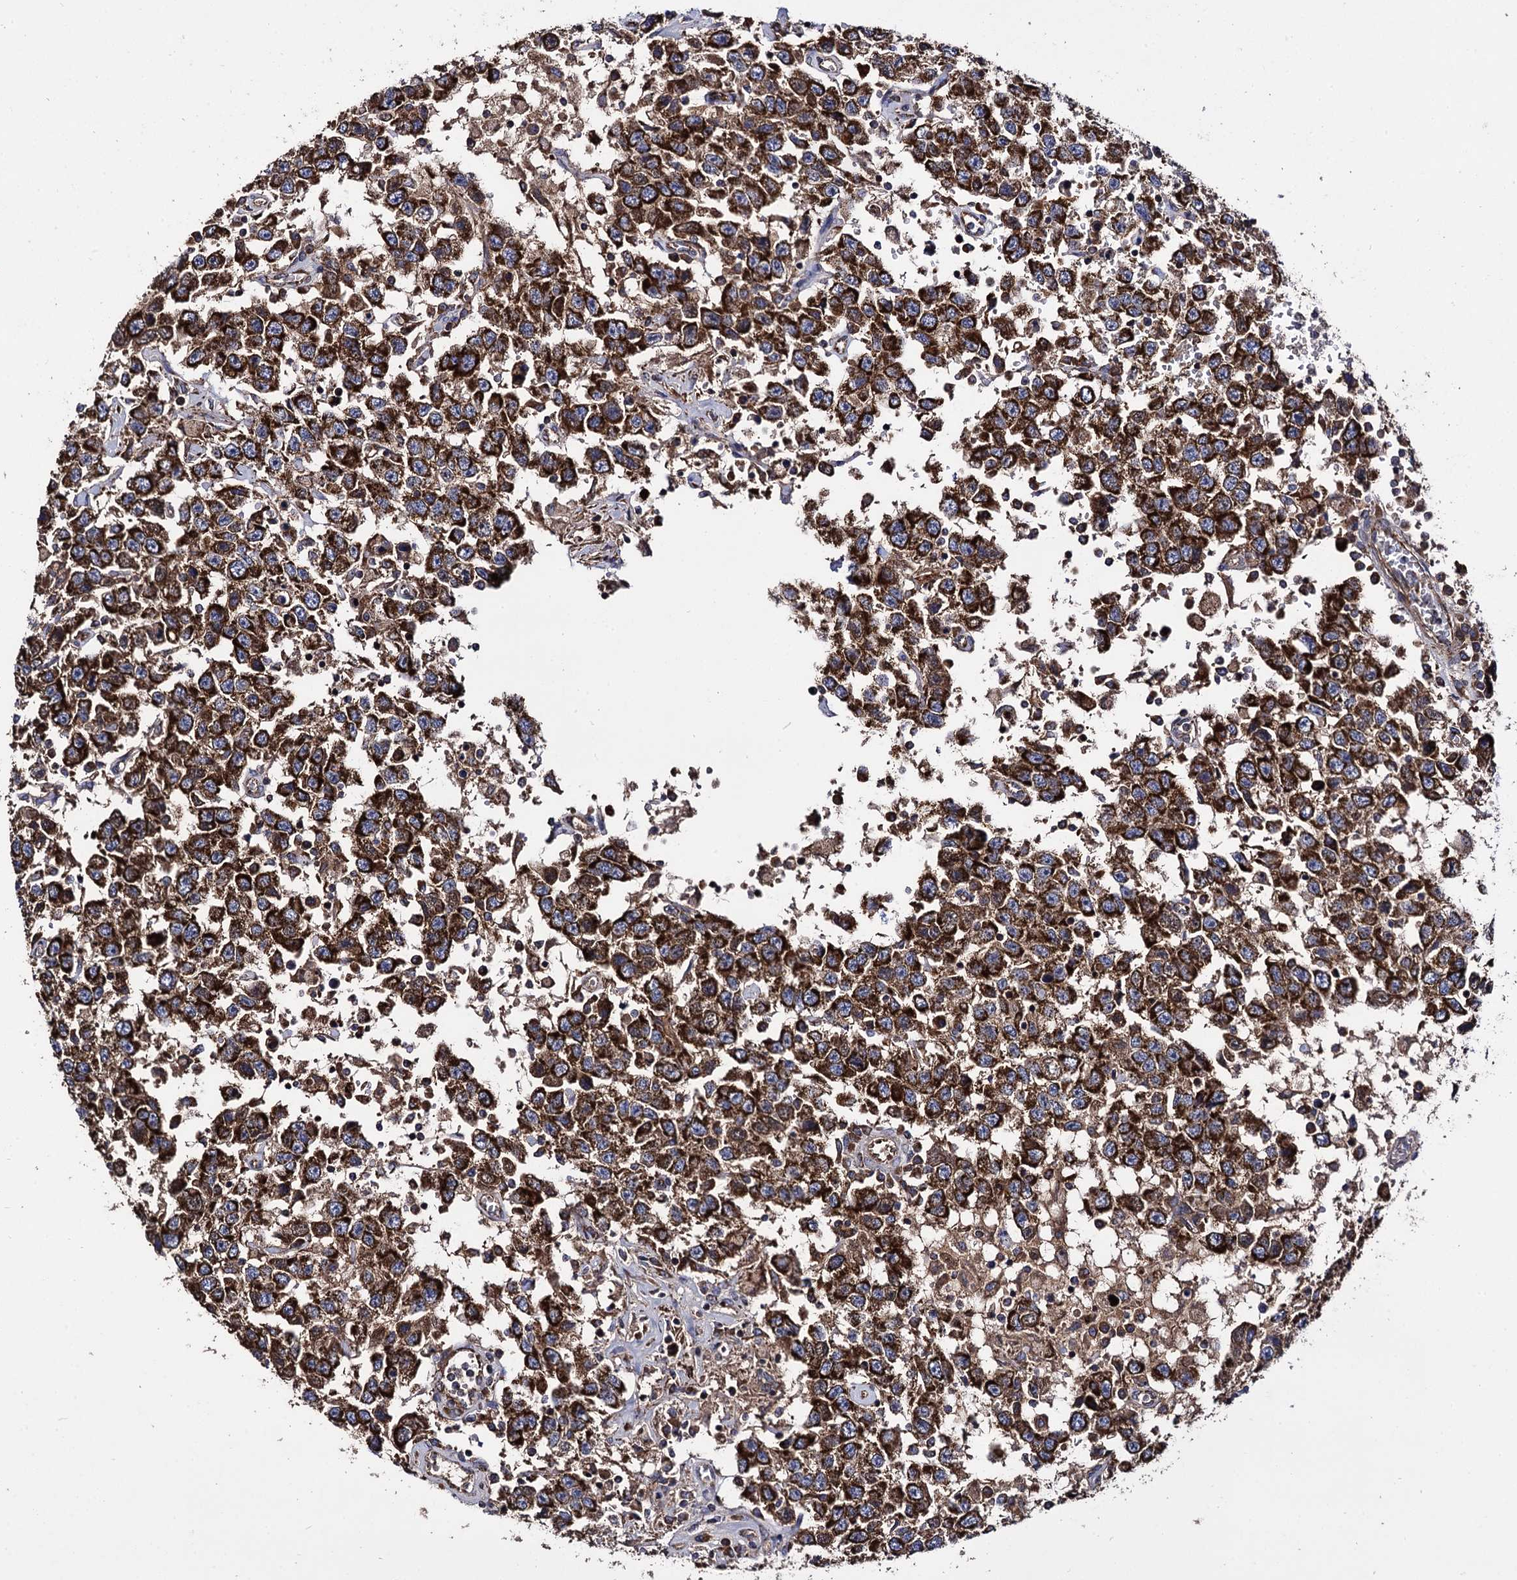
{"staining": {"intensity": "strong", "quantity": ">75%", "location": "cytoplasmic/membranous"}, "tissue": "testis cancer", "cell_type": "Tumor cells", "image_type": "cancer", "snomed": [{"axis": "morphology", "description": "Seminoma, NOS"}, {"axis": "topography", "description": "Testis"}], "caption": "This image shows testis cancer stained with immunohistochemistry (IHC) to label a protein in brown. The cytoplasmic/membranous of tumor cells show strong positivity for the protein. Nuclei are counter-stained blue.", "gene": "IQCH", "patient": {"sex": "male", "age": 41}}